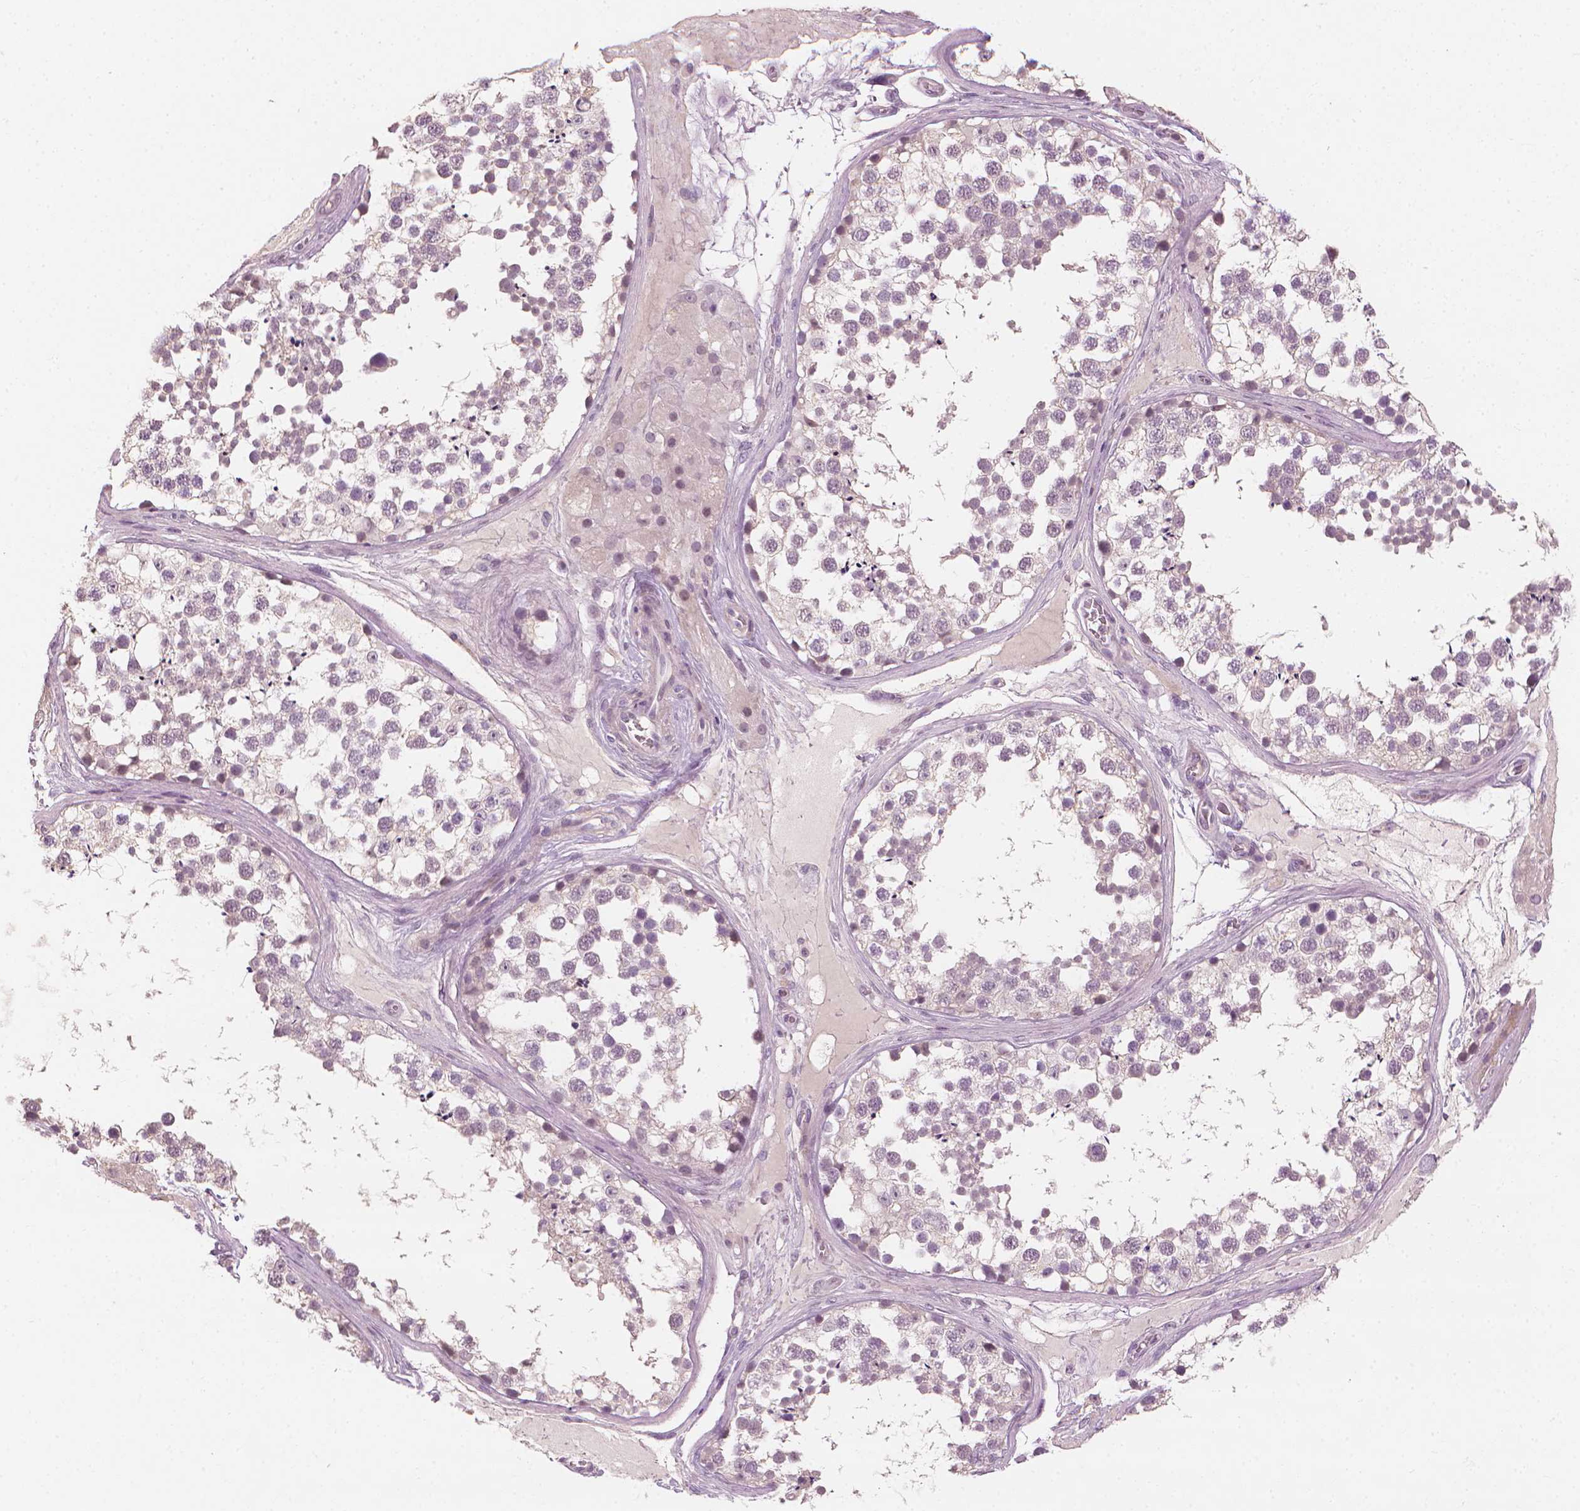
{"staining": {"intensity": "negative", "quantity": "none", "location": "none"}, "tissue": "testis", "cell_type": "Cells in seminiferous ducts", "image_type": "normal", "snomed": [{"axis": "morphology", "description": "Normal tissue, NOS"}, {"axis": "morphology", "description": "Seminoma, NOS"}, {"axis": "topography", "description": "Testis"}], "caption": "This image is of unremarkable testis stained with immunohistochemistry to label a protein in brown with the nuclei are counter-stained blue. There is no positivity in cells in seminiferous ducts. (DAB immunohistochemistry visualized using brightfield microscopy, high magnification).", "gene": "SAXO2", "patient": {"sex": "male", "age": 65}}